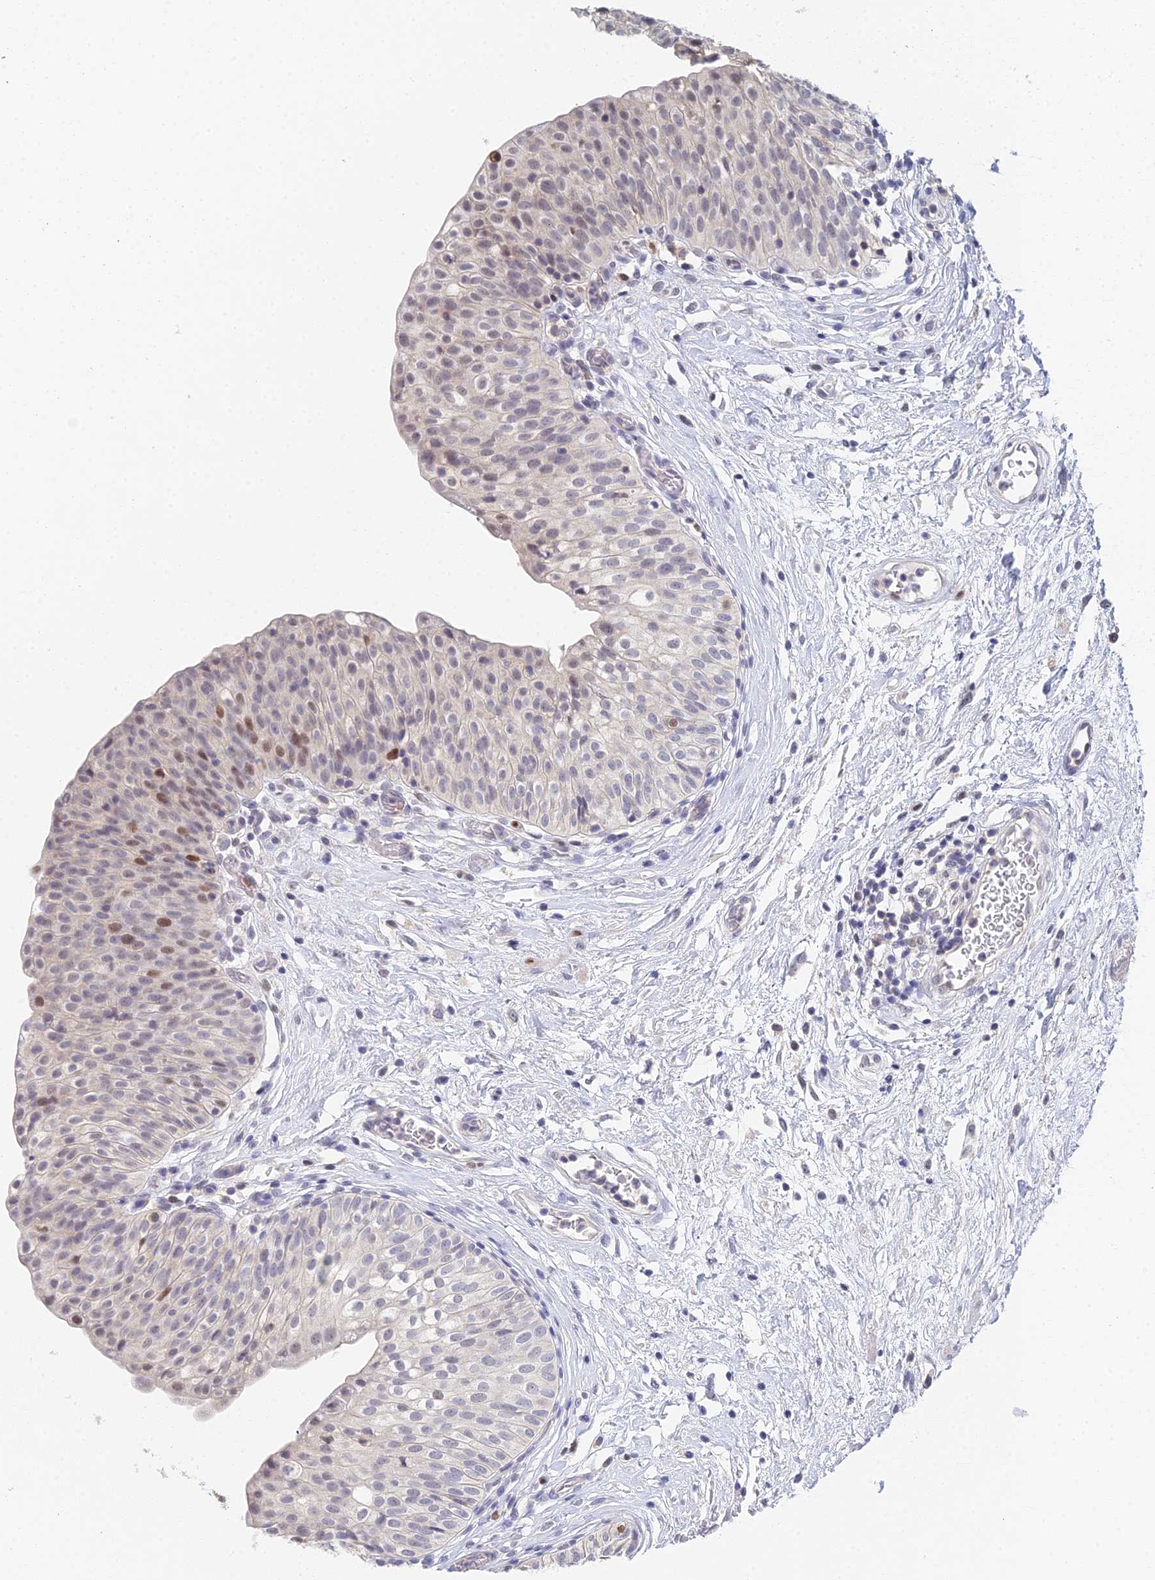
{"staining": {"intensity": "moderate", "quantity": "<25%", "location": "nuclear"}, "tissue": "urinary bladder", "cell_type": "Urothelial cells", "image_type": "normal", "snomed": [{"axis": "morphology", "description": "Normal tissue, NOS"}, {"axis": "topography", "description": "Urinary bladder"}], "caption": "Urinary bladder stained with DAB (3,3'-diaminobenzidine) immunohistochemistry demonstrates low levels of moderate nuclear expression in about <25% of urothelial cells.", "gene": "MCM2", "patient": {"sex": "male", "age": 55}}